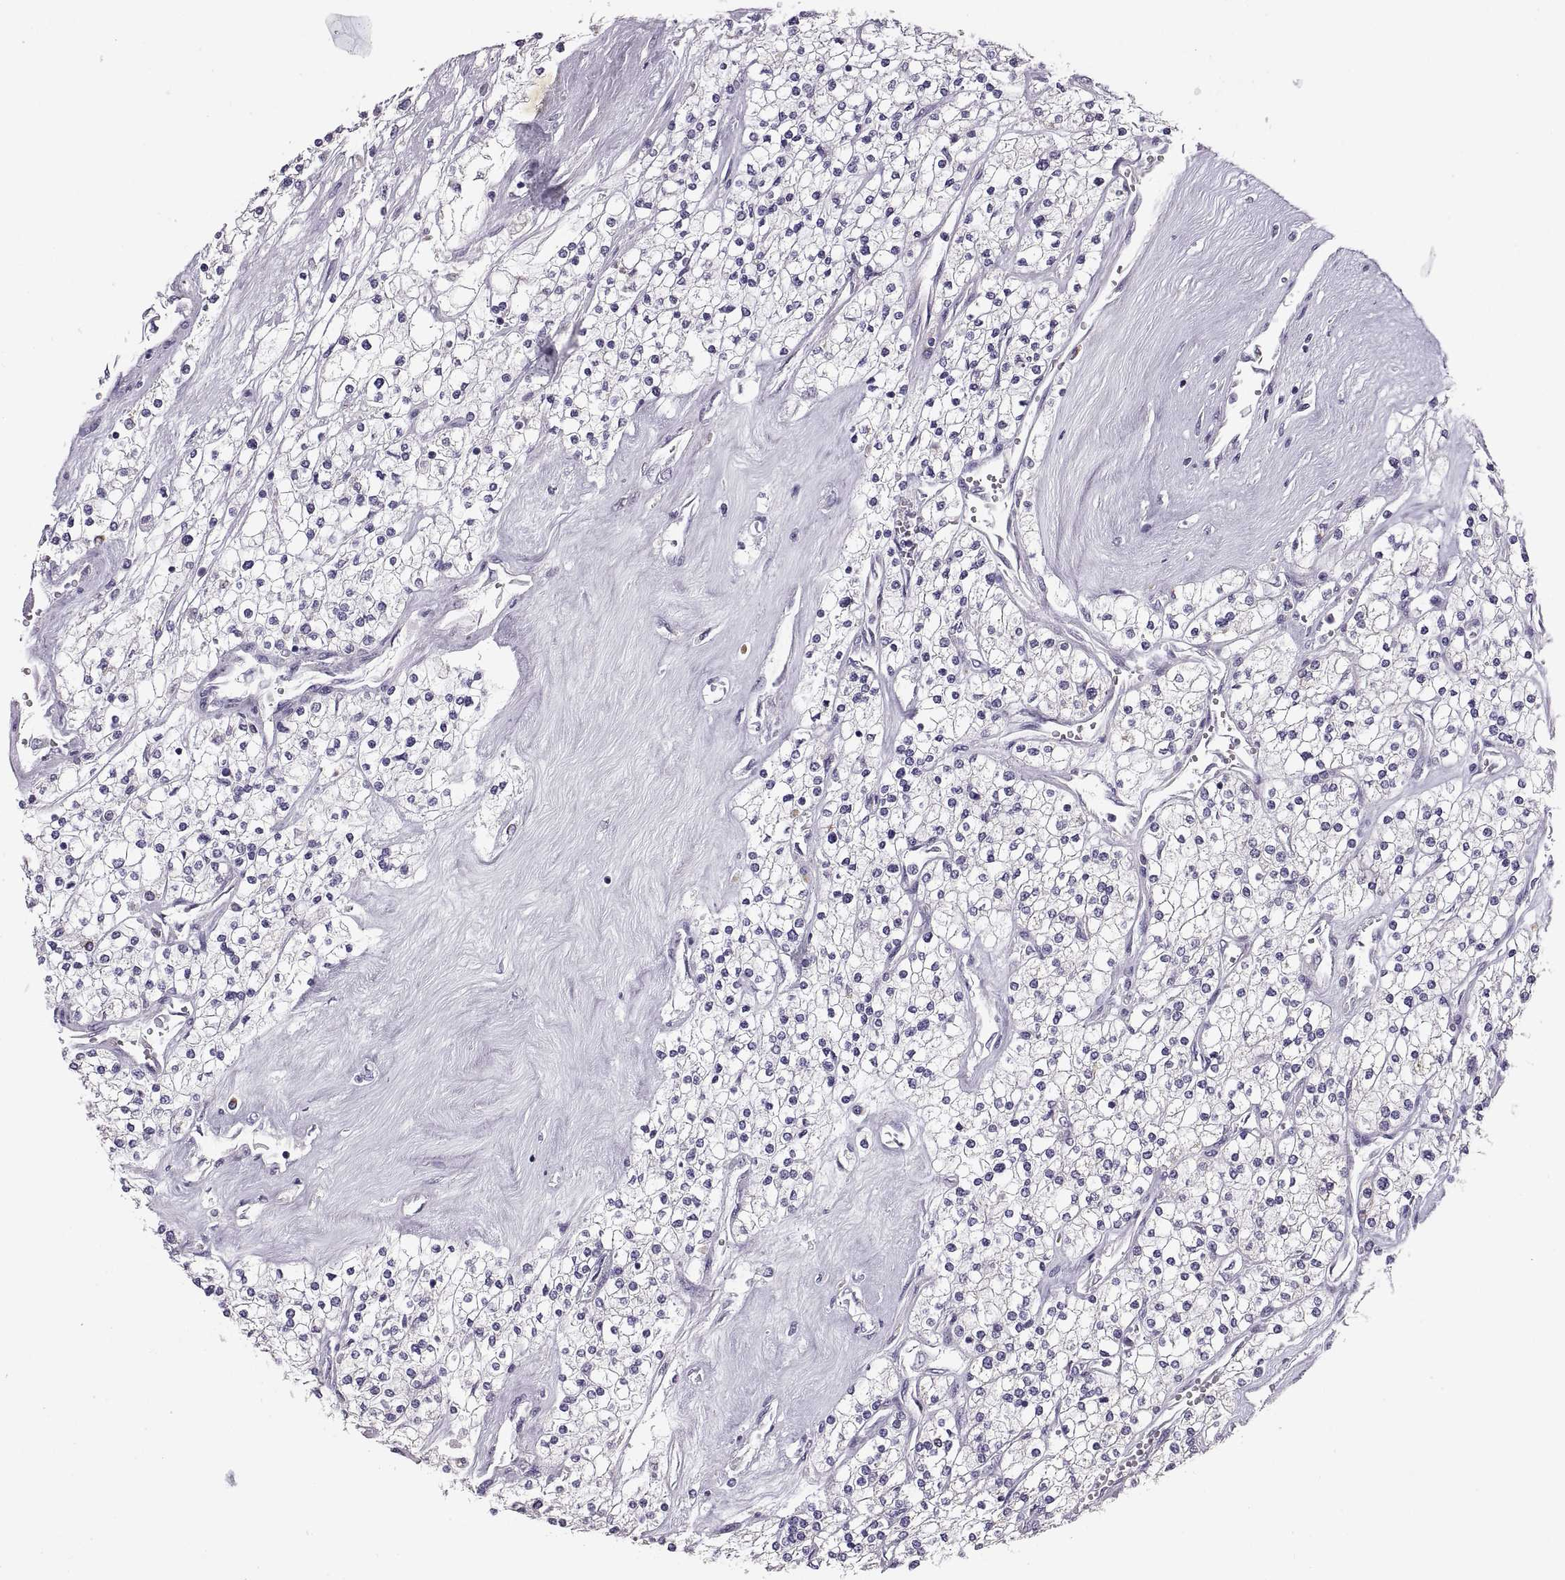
{"staining": {"intensity": "negative", "quantity": "none", "location": "none"}, "tissue": "renal cancer", "cell_type": "Tumor cells", "image_type": "cancer", "snomed": [{"axis": "morphology", "description": "Adenocarcinoma, NOS"}, {"axis": "topography", "description": "Kidney"}], "caption": "This is an immunohistochemistry (IHC) photomicrograph of renal adenocarcinoma. There is no staining in tumor cells.", "gene": "MAGEB18", "patient": {"sex": "male", "age": 80}}